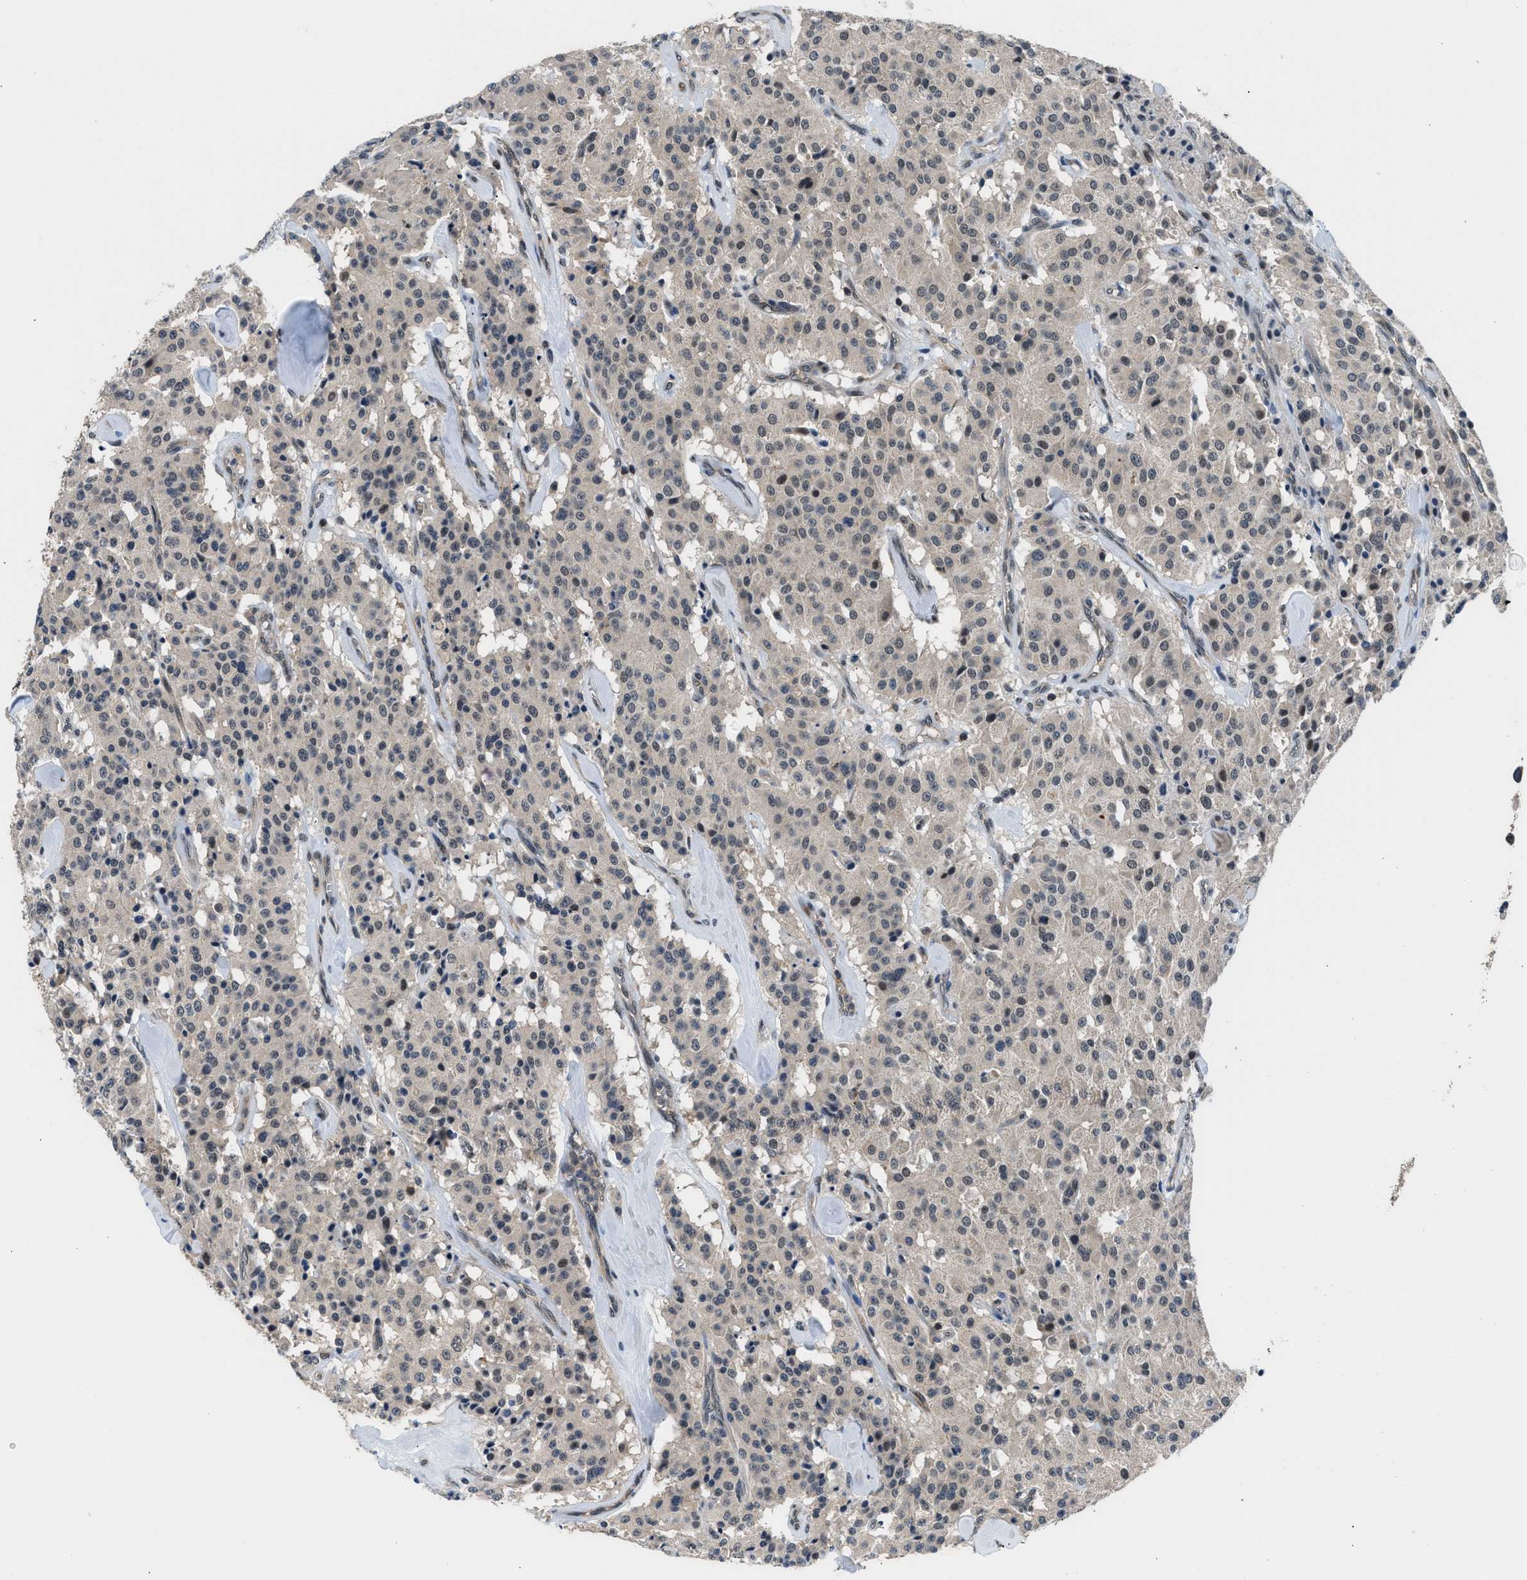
{"staining": {"intensity": "weak", "quantity": "<25%", "location": "nuclear"}, "tissue": "carcinoid", "cell_type": "Tumor cells", "image_type": "cancer", "snomed": [{"axis": "morphology", "description": "Carcinoid, malignant, NOS"}, {"axis": "topography", "description": "Lung"}], "caption": "Tumor cells show no significant protein staining in carcinoid.", "gene": "MTMR1", "patient": {"sex": "male", "age": 30}}